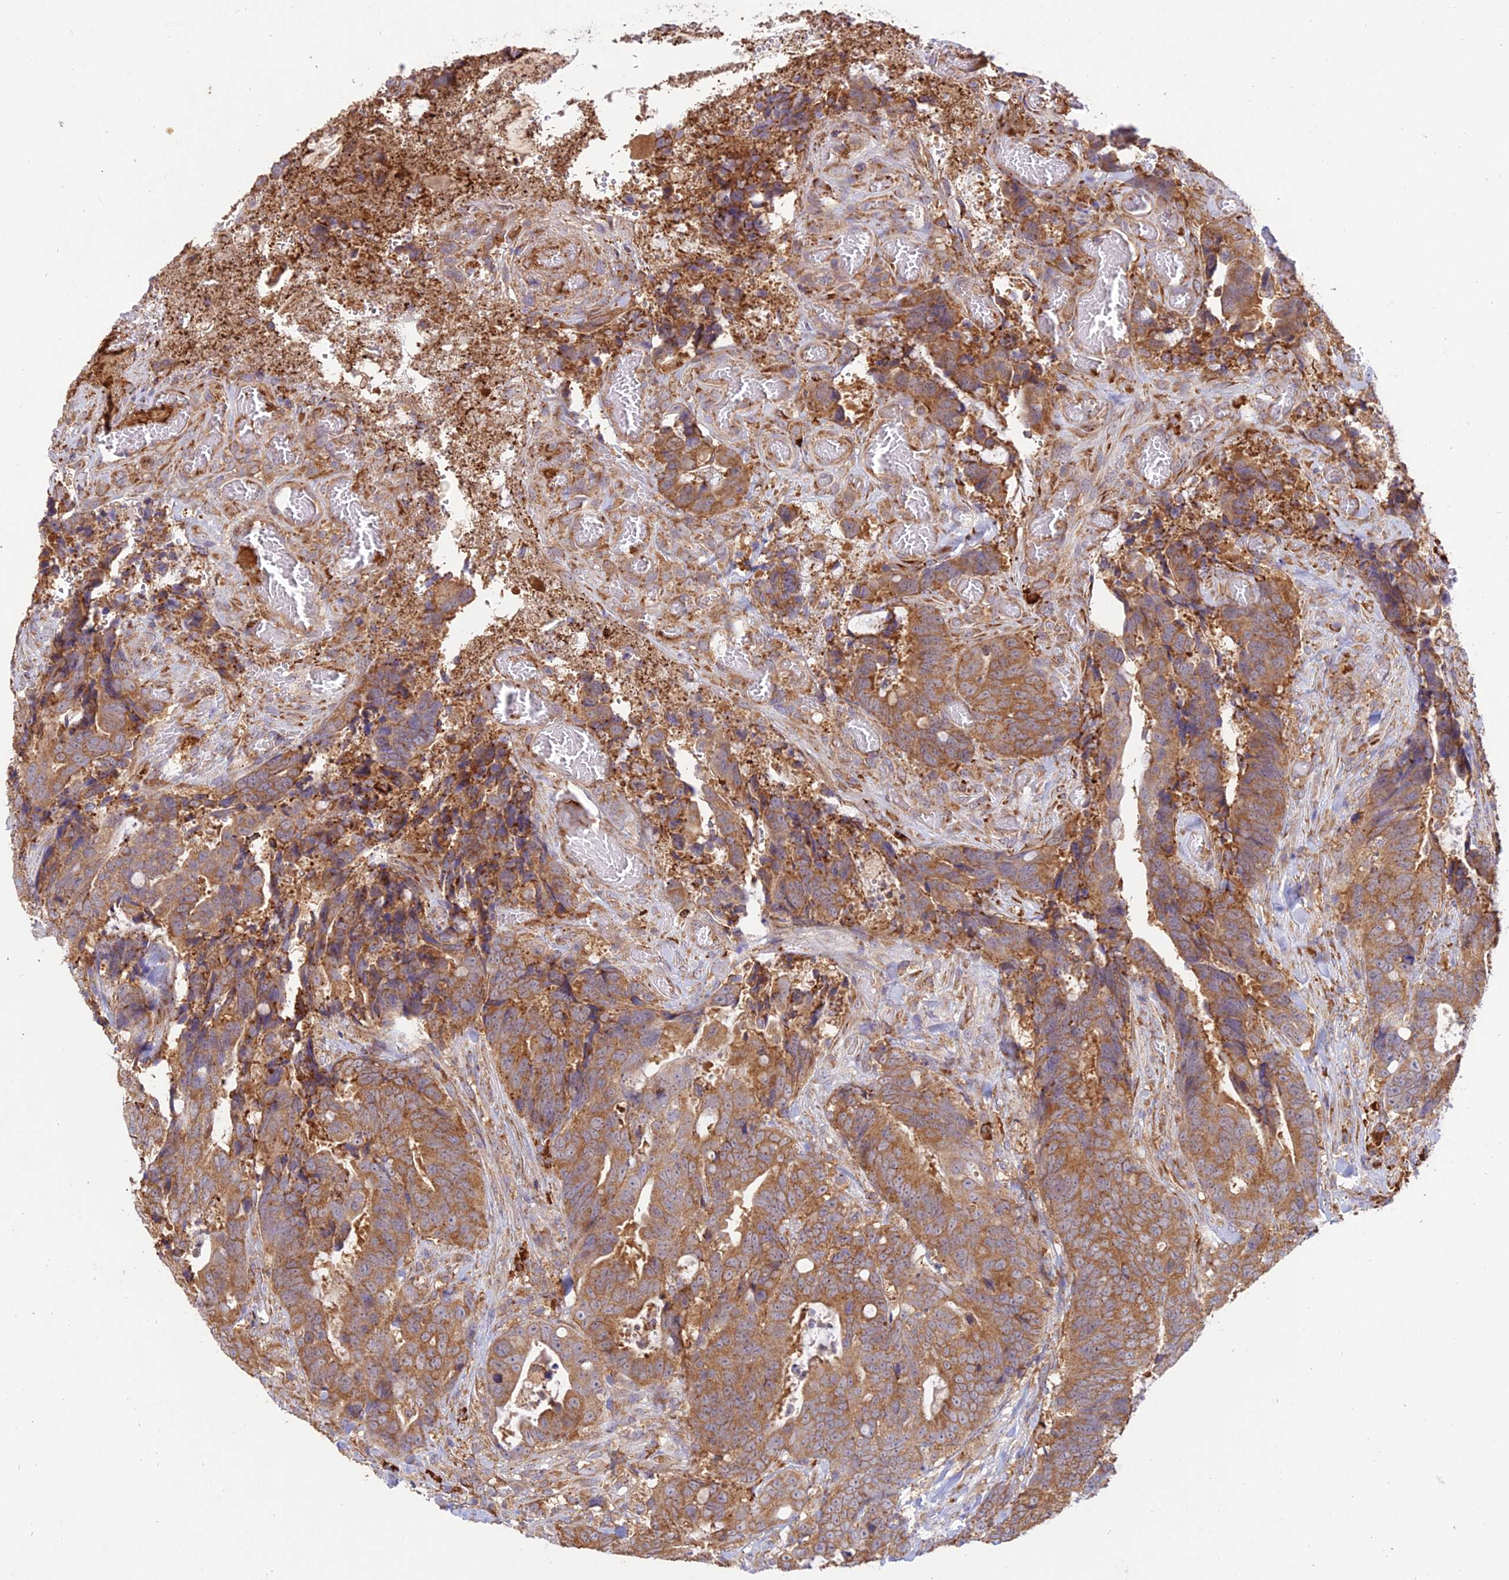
{"staining": {"intensity": "moderate", "quantity": ">75%", "location": "cytoplasmic/membranous"}, "tissue": "colorectal cancer", "cell_type": "Tumor cells", "image_type": "cancer", "snomed": [{"axis": "morphology", "description": "Adenocarcinoma, NOS"}, {"axis": "topography", "description": "Colon"}], "caption": "Colorectal cancer (adenocarcinoma) tissue displays moderate cytoplasmic/membranous staining in approximately >75% of tumor cells, visualized by immunohistochemistry.", "gene": "NXNL2", "patient": {"sex": "female", "age": 82}}